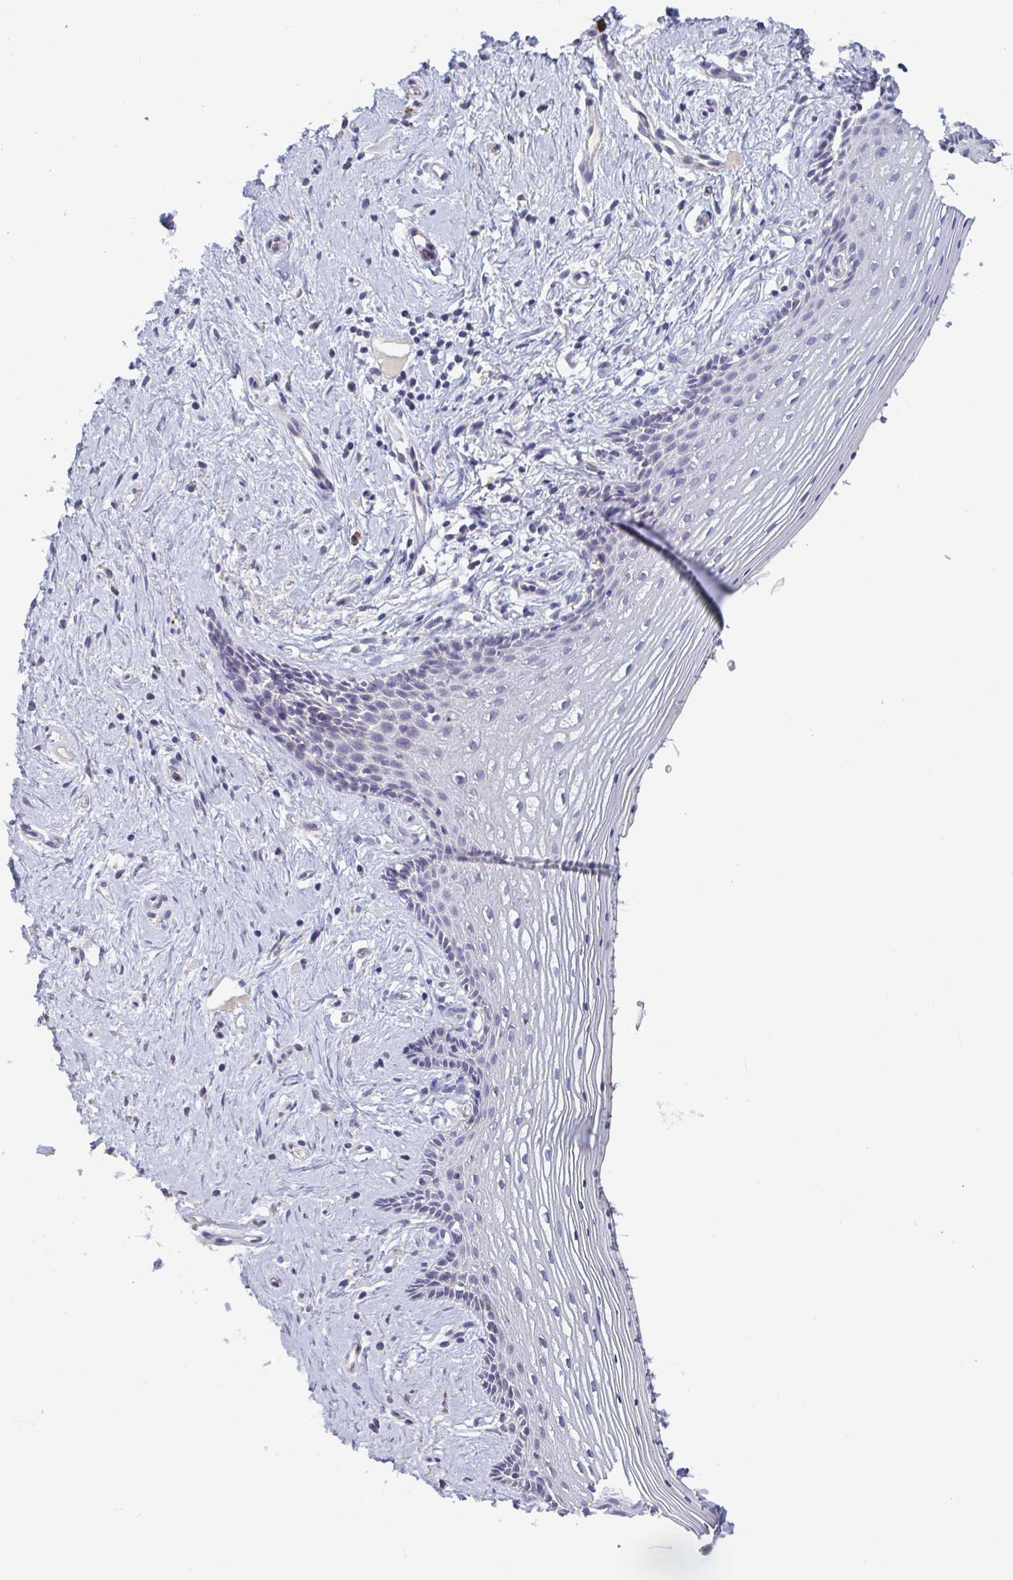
{"staining": {"intensity": "negative", "quantity": "none", "location": "none"}, "tissue": "vagina", "cell_type": "Squamous epithelial cells", "image_type": "normal", "snomed": [{"axis": "morphology", "description": "Normal tissue, NOS"}, {"axis": "topography", "description": "Vagina"}], "caption": "High magnification brightfield microscopy of normal vagina stained with DAB (3,3'-diaminobenzidine) (brown) and counterstained with hematoxylin (blue): squamous epithelial cells show no significant expression.", "gene": "CD1E", "patient": {"sex": "female", "age": 42}}